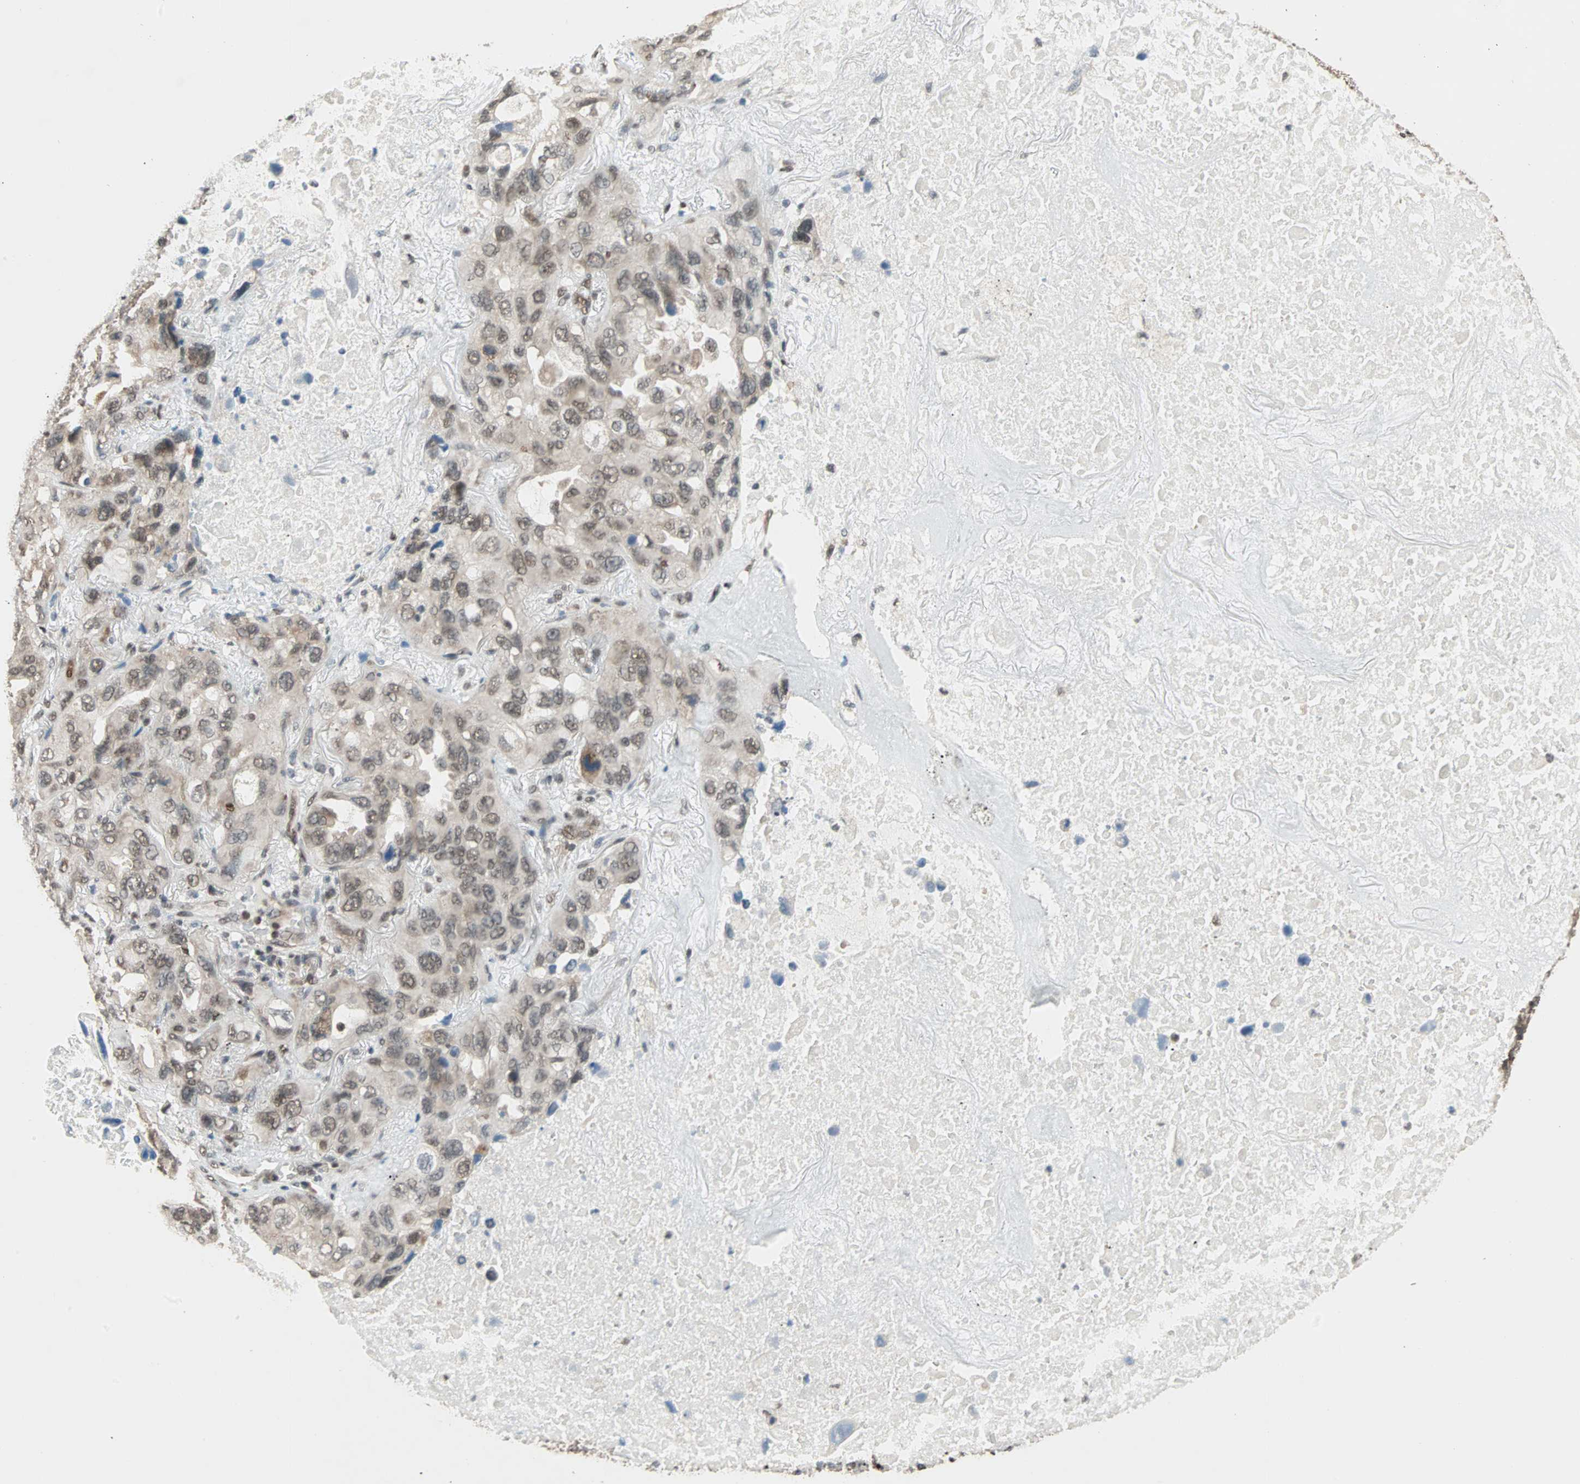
{"staining": {"intensity": "weak", "quantity": ">75%", "location": "nuclear"}, "tissue": "lung cancer", "cell_type": "Tumor cells", "image_type": "cancer", "snomed": [{"axis": "morphology", "description": "Squamous cell carcinoma, NOS"}, {"axis": "topography", "description": "Lung"}], "caption": "Squamous cell carcinoma (lung) stained with immunohistochemistry (IHC) exhibits weak nuclear staining in approximately >75% of tumor cells.", "gene": "DAZAP1", "patient": {"sex": "female", "age": 73}}